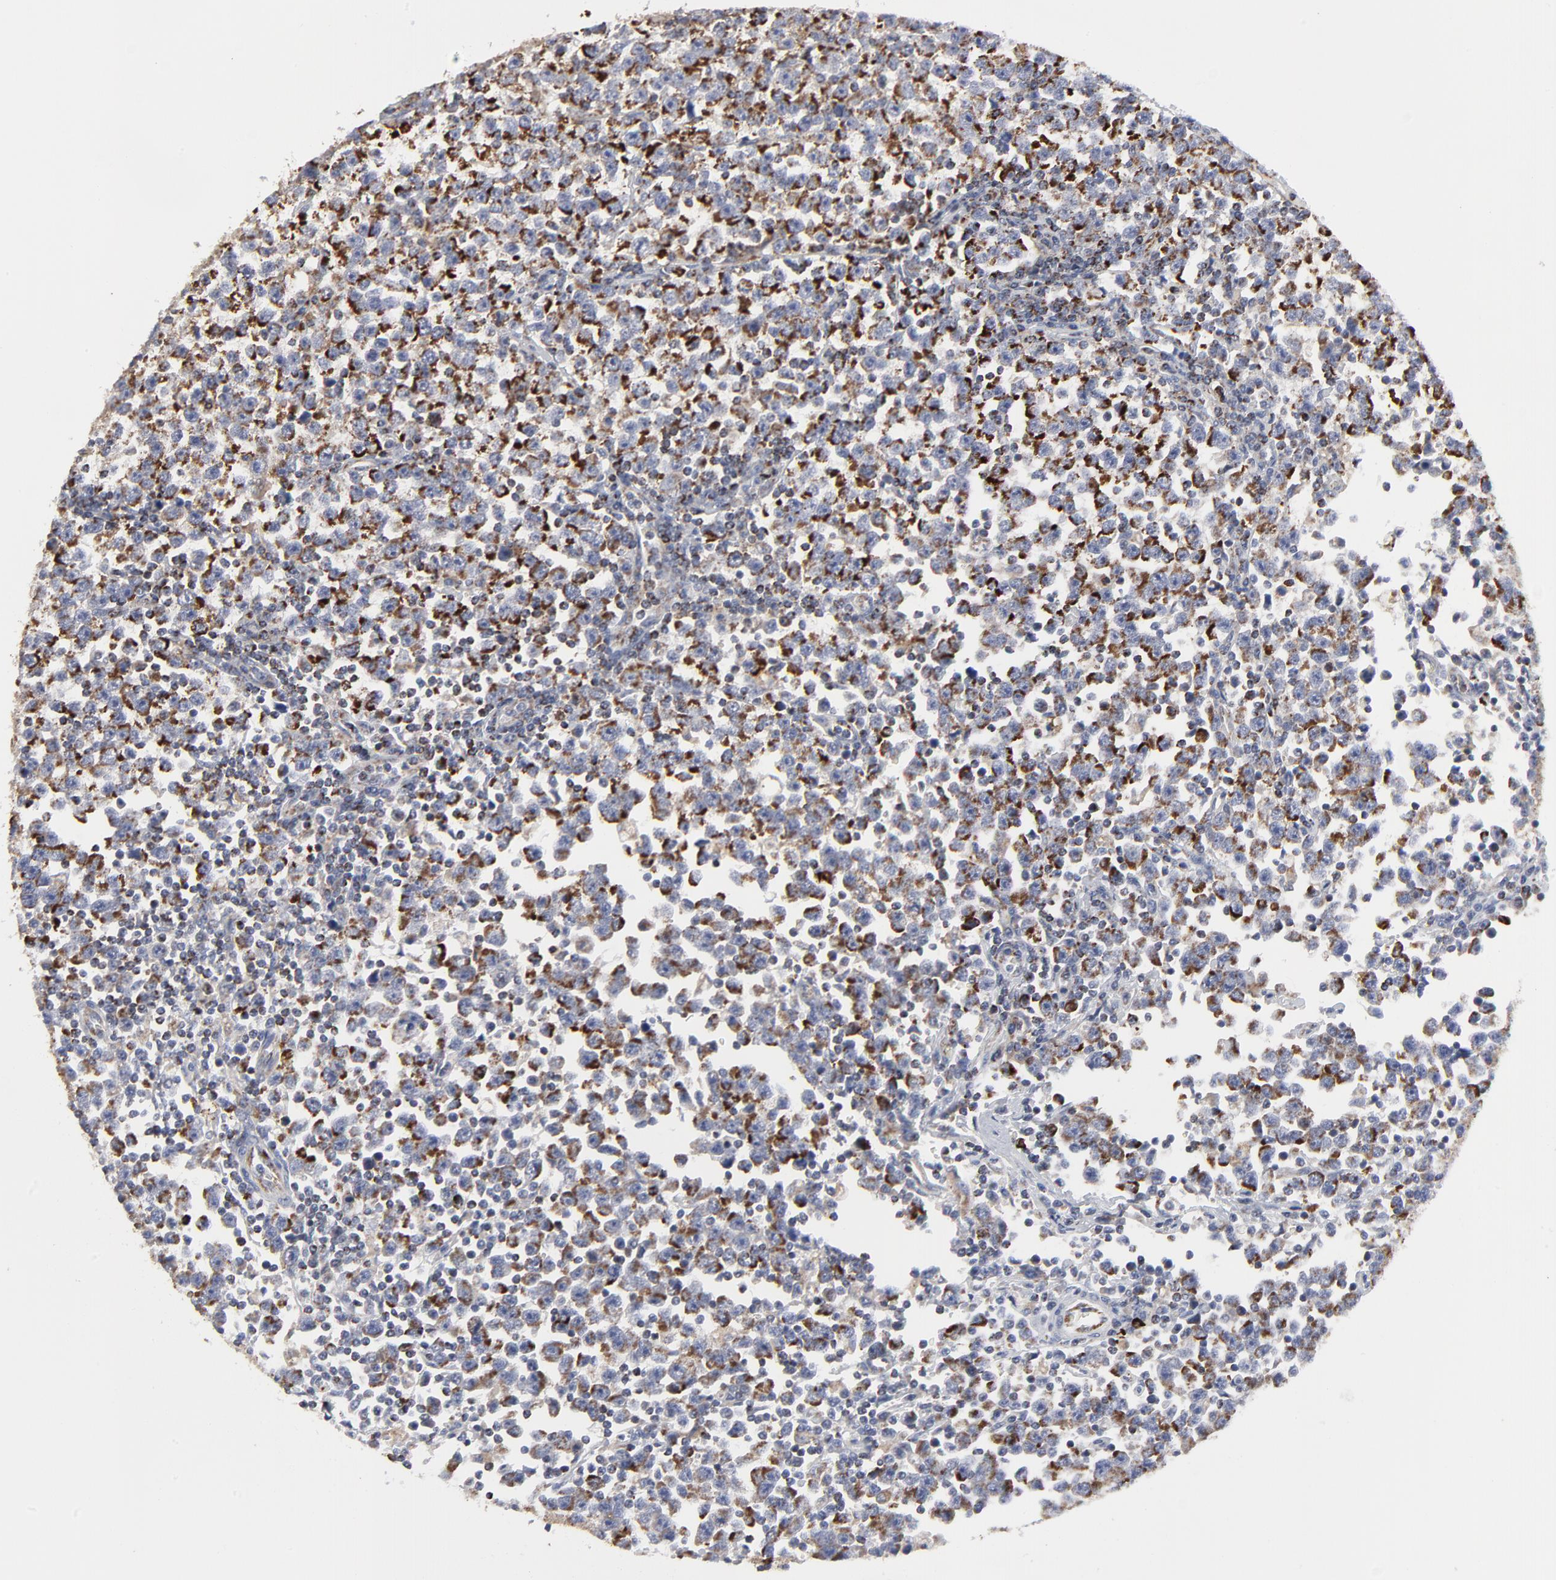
{"staining": {"intensity": "moderate", "quantity": "25%-75%", "location": "cytoplasmic/membranous"}, "tissue": "testis cancer", "cell_type": "Tumor cells", "image_type": "cancer", "snomed": [{"axis": "morphology", "description": "Seminoma, NOS"}, {"axis": "topography", "description": "Testis"}], "caption": "An immunohistochemistry (IHC) histopathology image of tumor tissue is shown. Protein staining in brown highlights moderate cytoplasmic/membranous positivity in testis cancer within tumor cells. (DAB = brown stain, brightfield microscopy at high magnification).", "gene": "TXNRD2", "patient": {"sex": "male", "age": 43}}